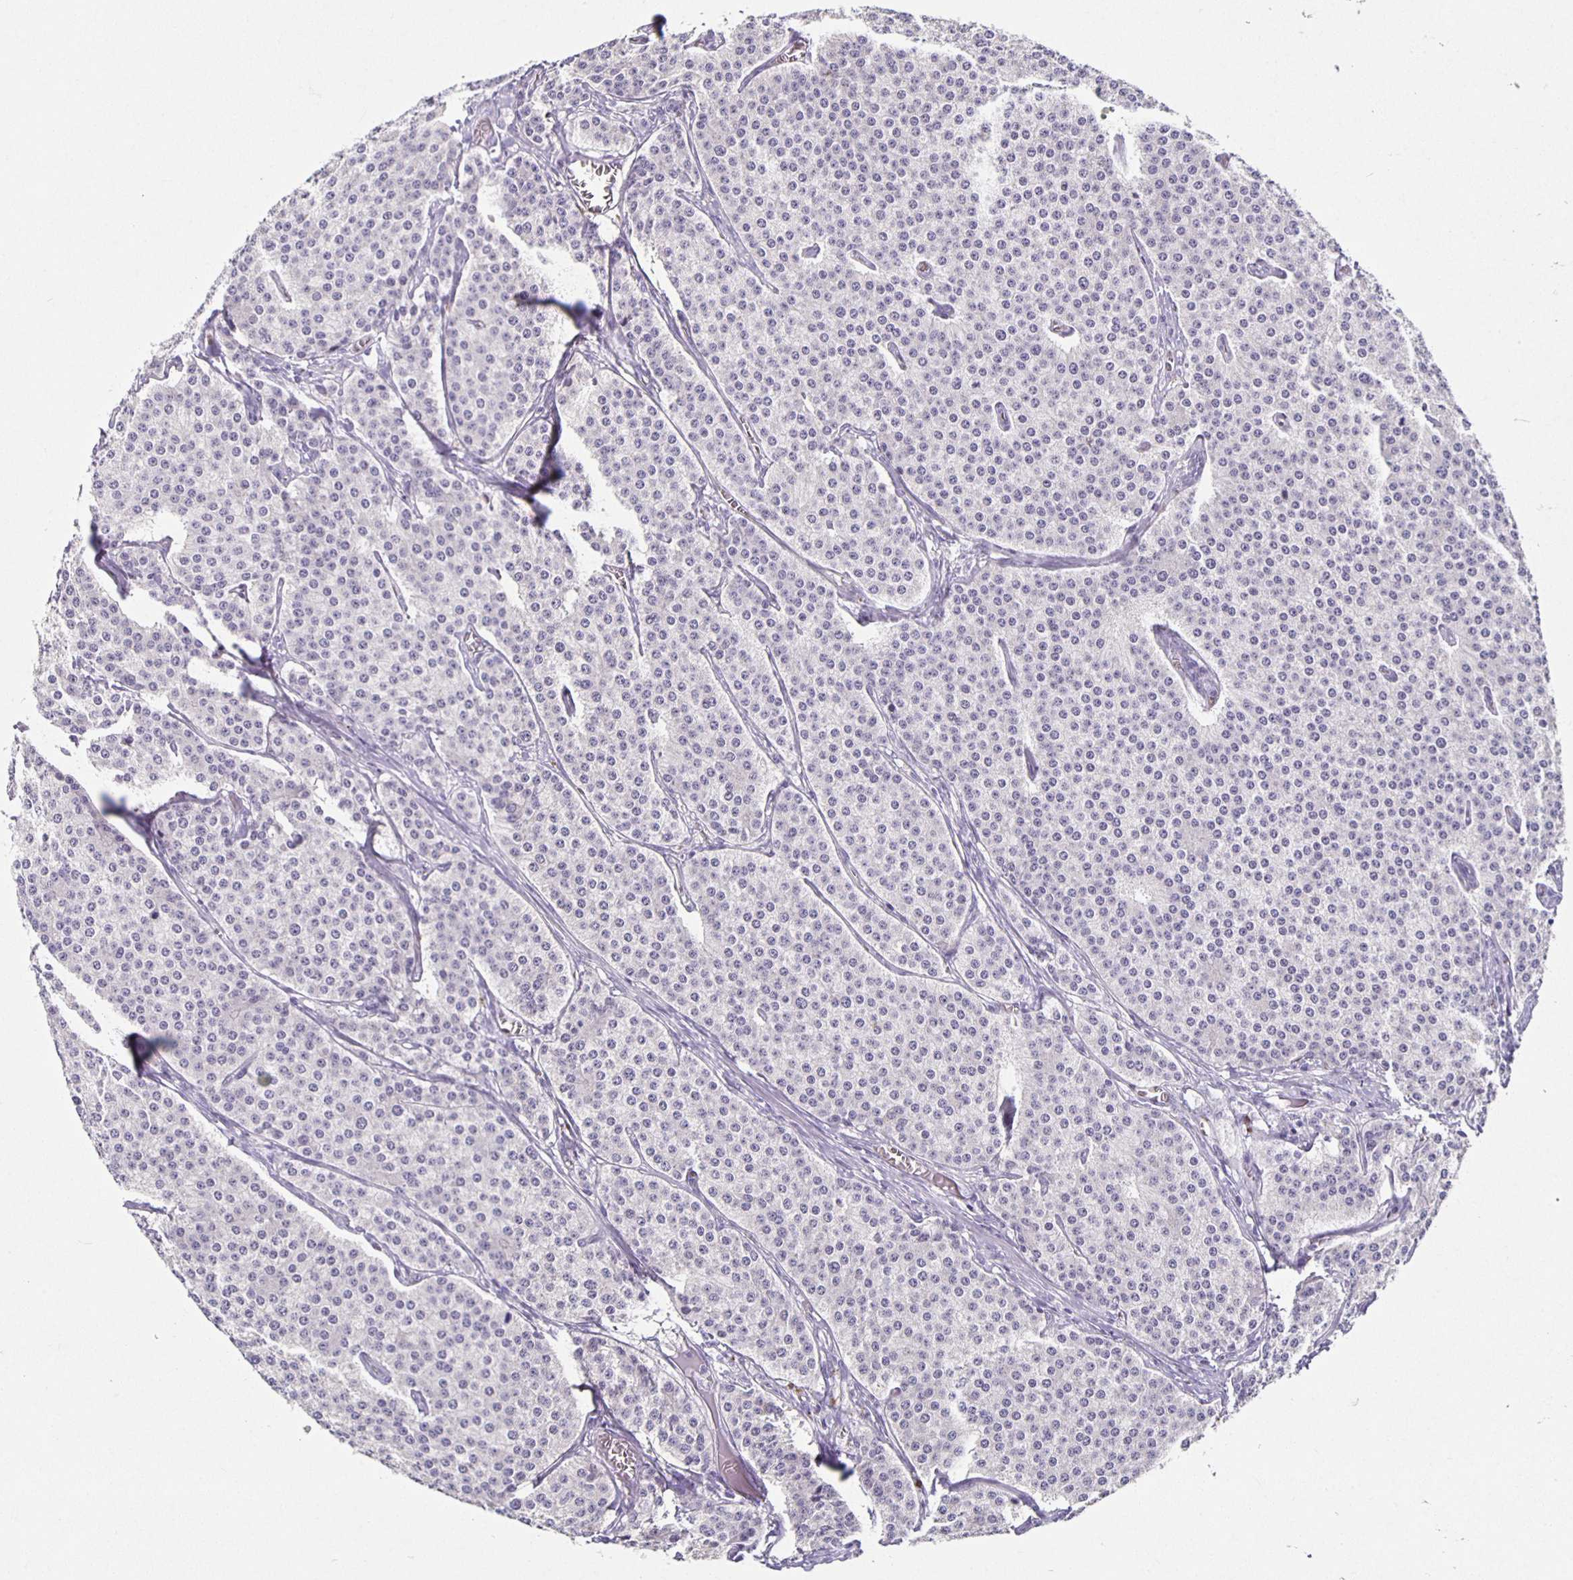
{"staining": {"intensity": "negative", "quantity": "none", "location": "none"}, "tissue": "carcinoid", "cell_type": "Tumor cells", "image_type": "cancer", "snomed": [{"axis": "morphology", "description": "Carcinoid, malignant, NOS"}, {"axis": "topography", "description": "Small intestine"}], "caption": "Carcinoid was stained to show a protein in brown. There is no significant staining in tumor cells.", "gene": "CARNS1", "patient": {"sex": "female", "age": 64}}